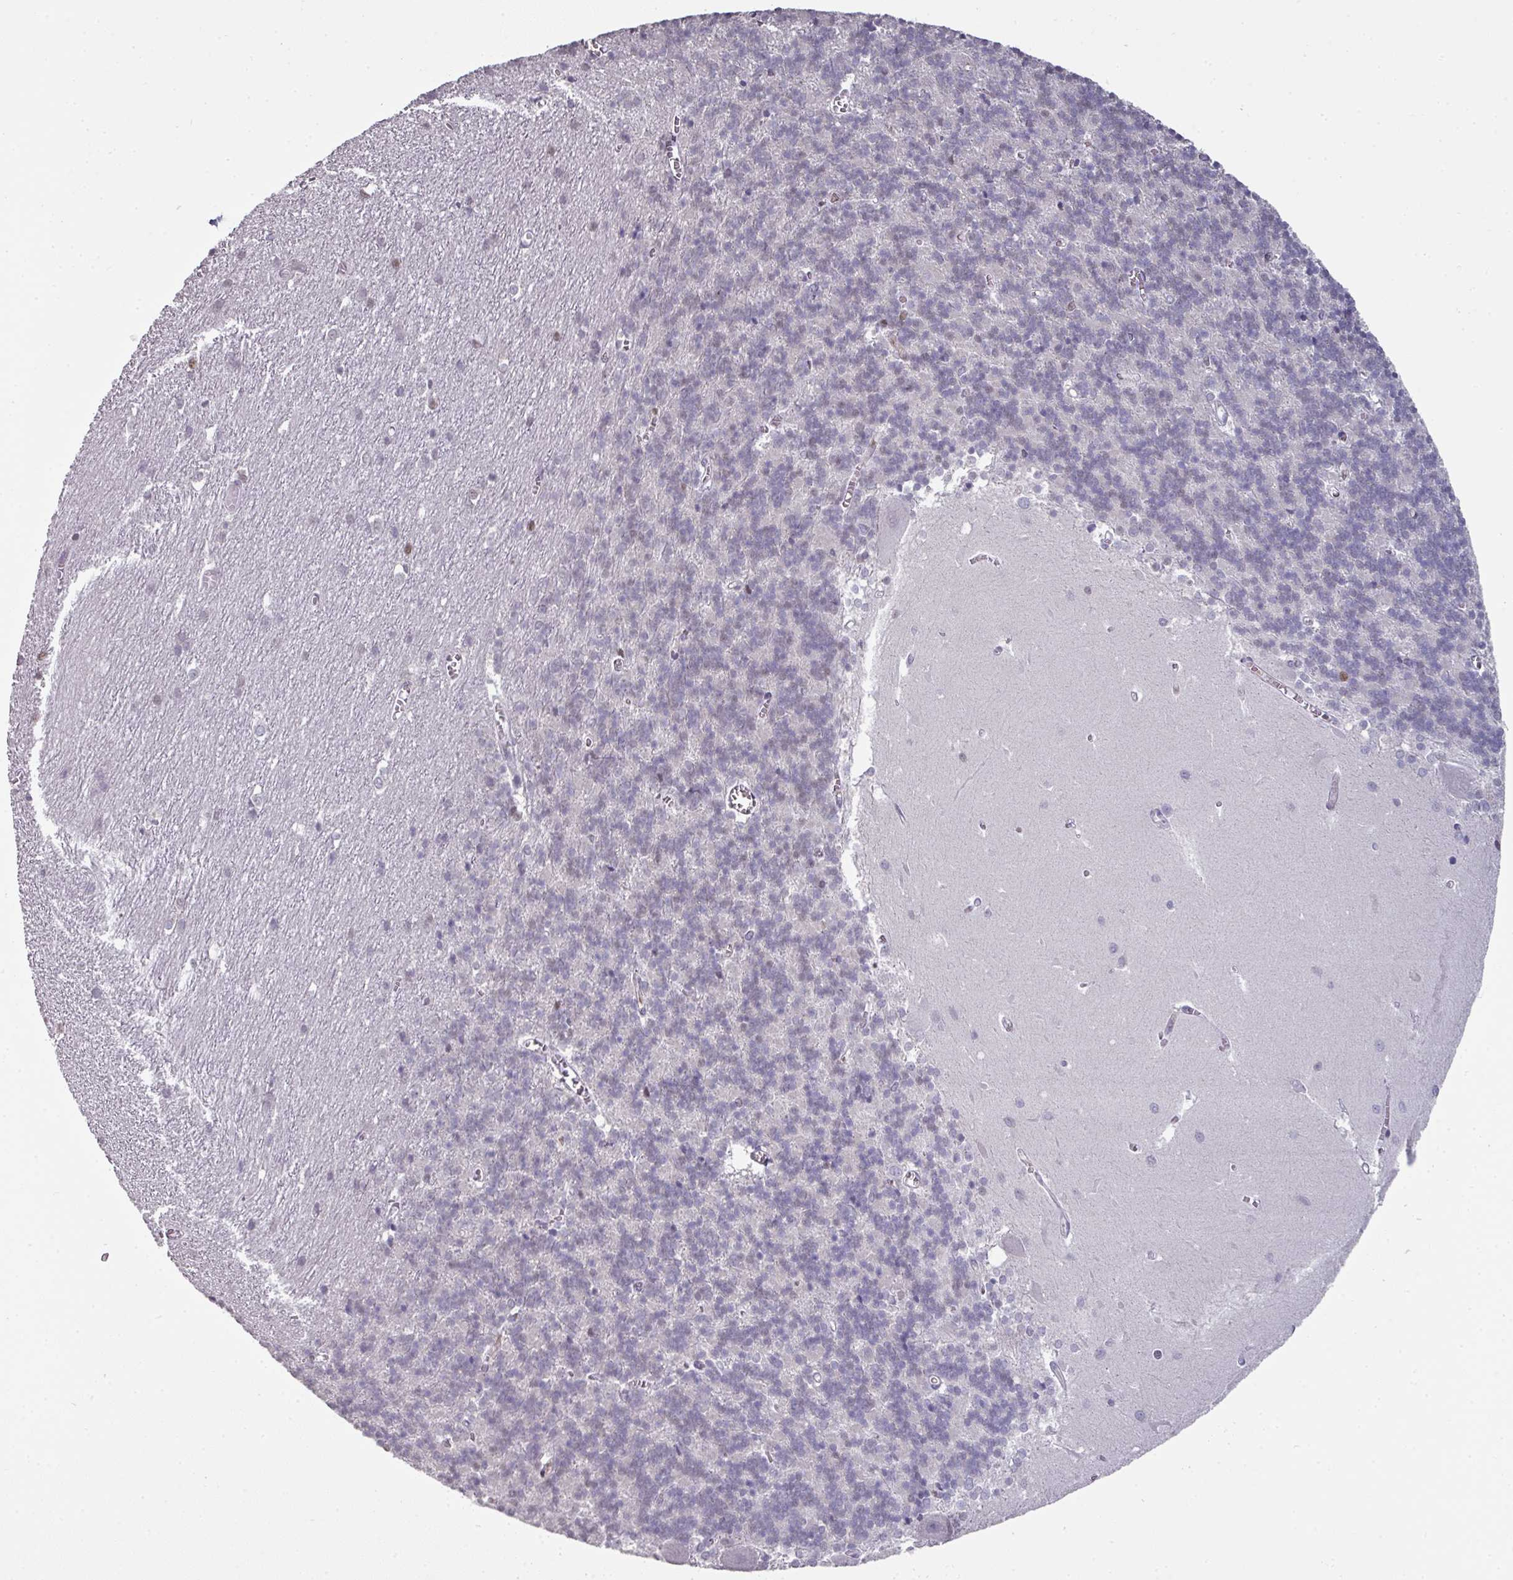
{"staining": {"intensity": "negative", "quantity": "none", "location": "none"}, "tissue": "cerebellum", "cell_type": "Cells in granular layer", "image_type": "normal", "snomed": [{"axis": "morphology", "description": "Normal tissue, NOS"}, {"axis": "topography", "description": "Cerebellum"}], "caption": "Cells in granular layer are negative for brown protein staining in normal cerebellum. (Brightfield microscopy of DAB IHC at high magnification).", "gene": "GTF2H3", "patient": {"sex": "male", "age": 37}}